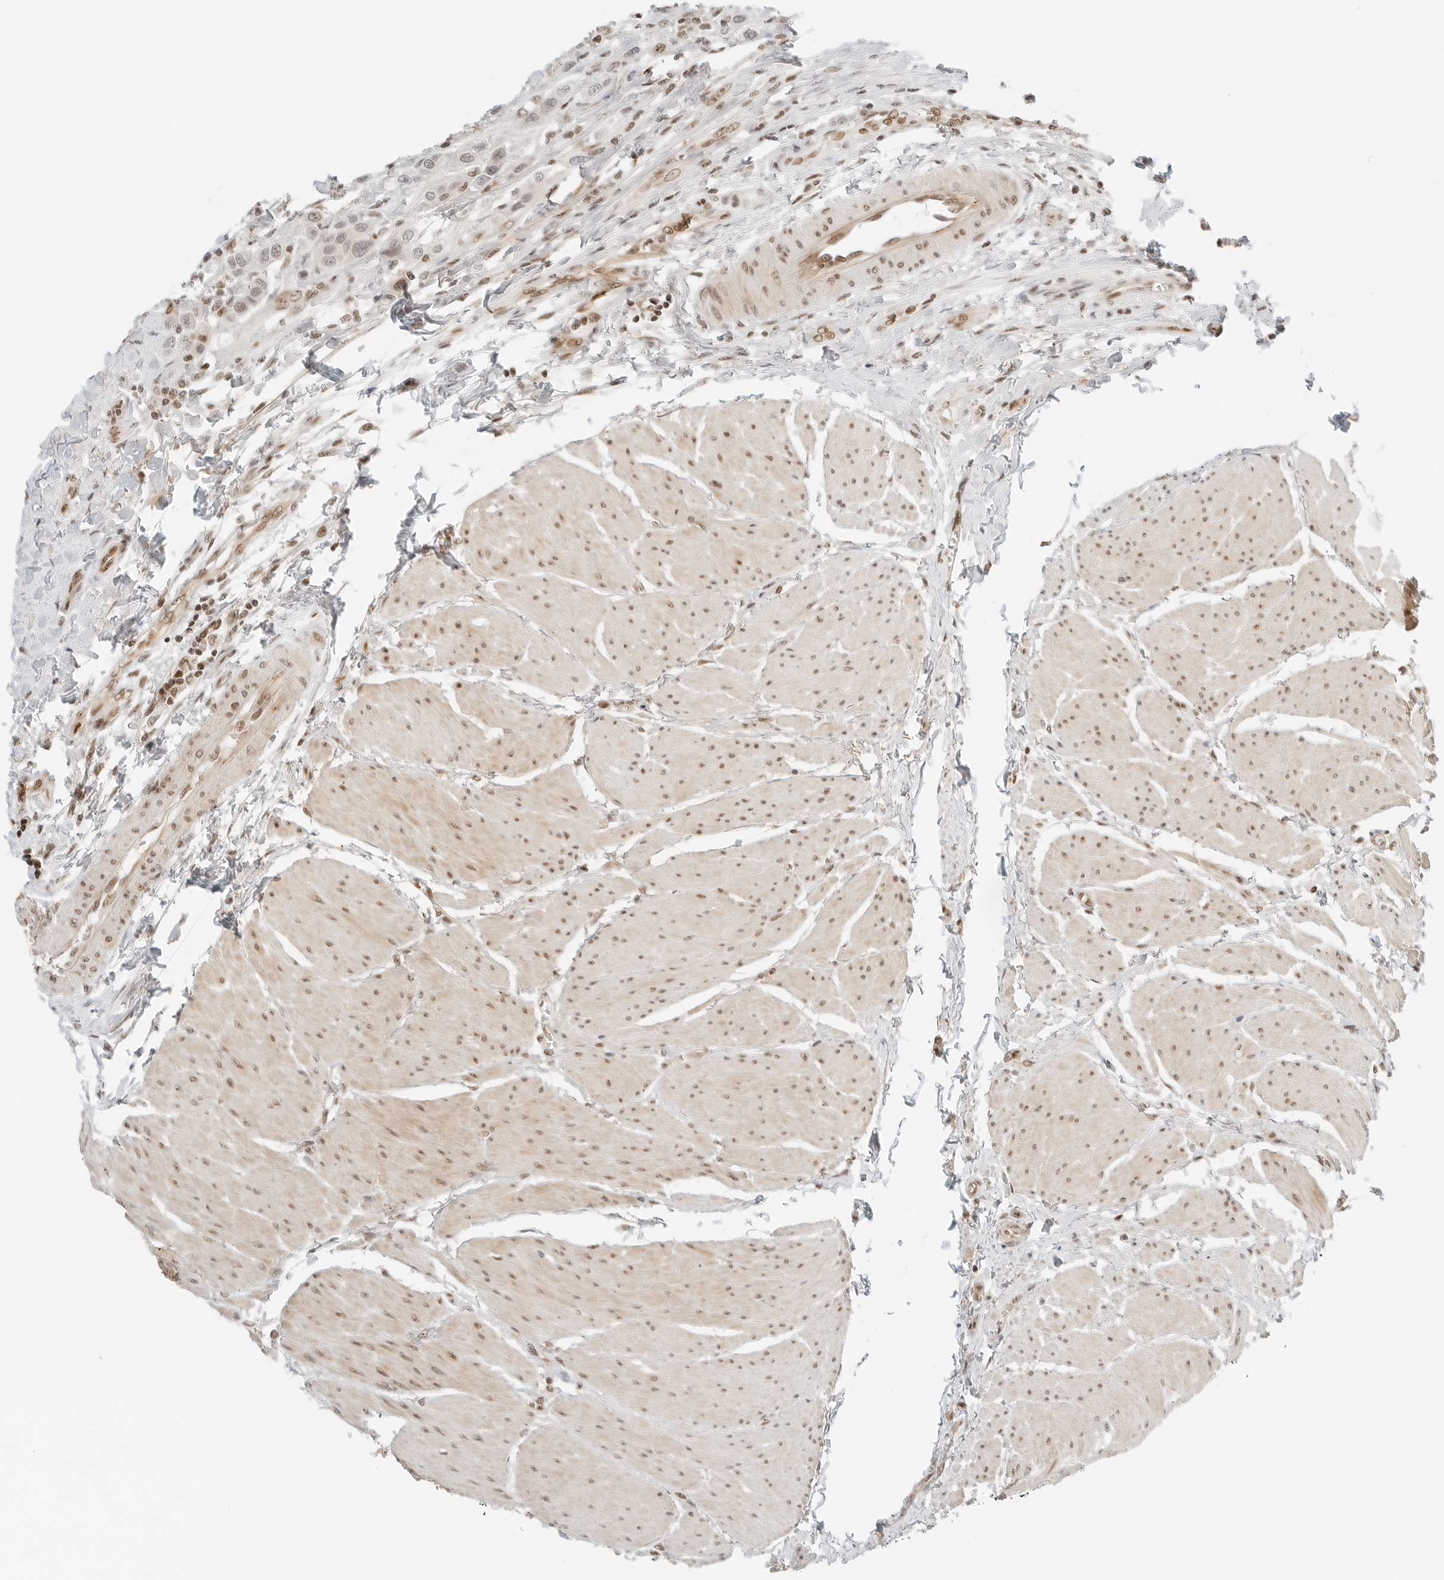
{"staining": {"intensity": "weak", "quantity": "25%-75%", "location": "nuclear"}, "tissue": "urothelial cancer", "cell_type": "Tumor cells", "image_type": "cancer", "snomed": [{"axis": "morphology", "description": "Urothelial carcinoma, High grade"}, {"axis": "topography", "description": "Urinary bladder"}], "caption": "Immunohistochemistry of human urothelial cancer displays low levels of weak nuclear positivity in about 25%-75% of tumor cells. (brown staining indicates protein expression, while blue staining denotes nuclei).", "gene": "CRTC2", "patient": {"sex": "male", "age": 50}}